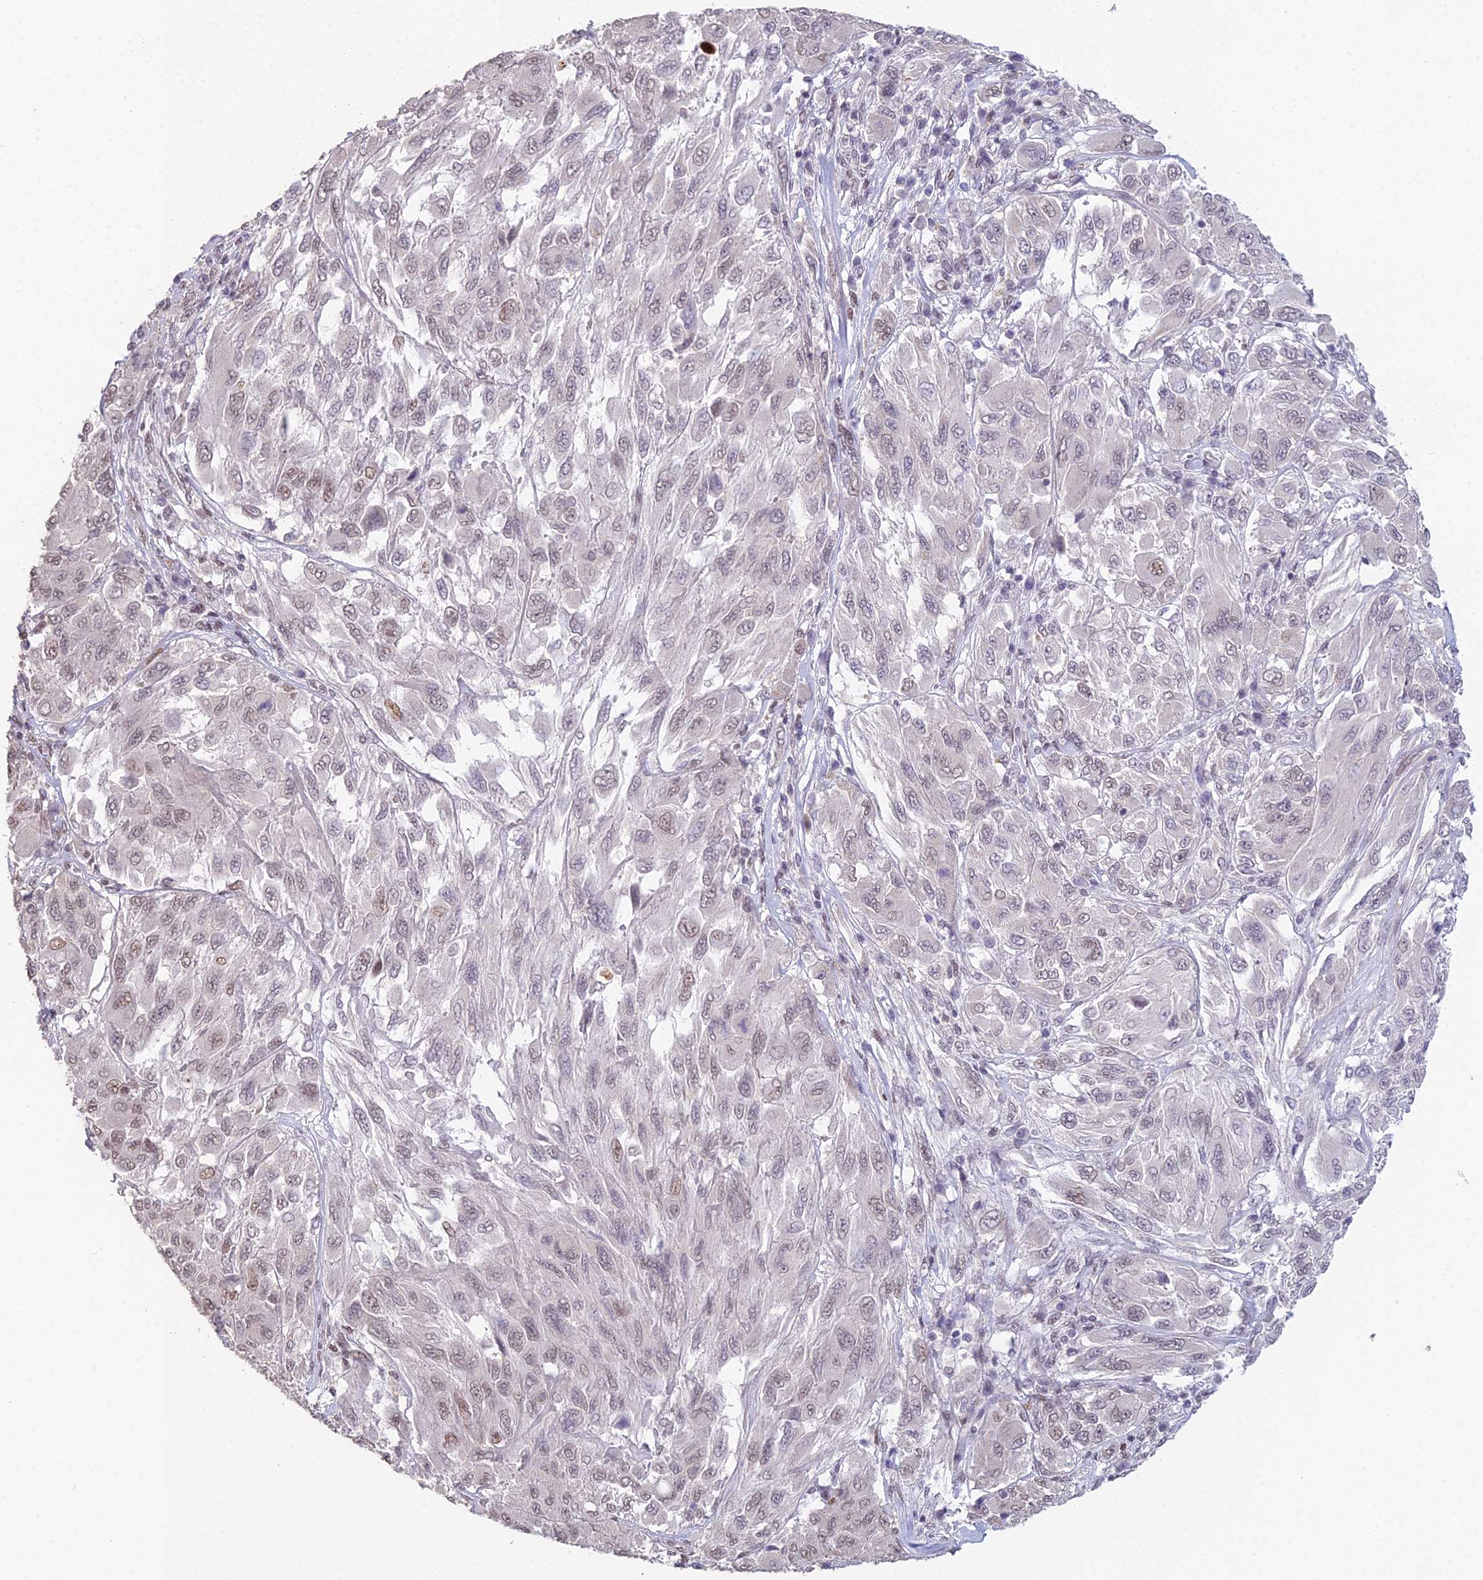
{"staining": {"intensity": "weak", "quantity": "25%-75%", "location": "nuclear"}, "tissue": "melanoma", "cell_type": "Tumor cells", "image_type": "cancer", "snomed": [{"axis": "morphology", "description": "Malignant melanoma, NOS"}, {"axis": "topography", "description": "Skin"}], "caption": "Melanoma stained for a protein reveals weak nuclear positivity in tumor cells.", "gene": "ABHD17A", "patient": {"sex": "female", "age": 91}}